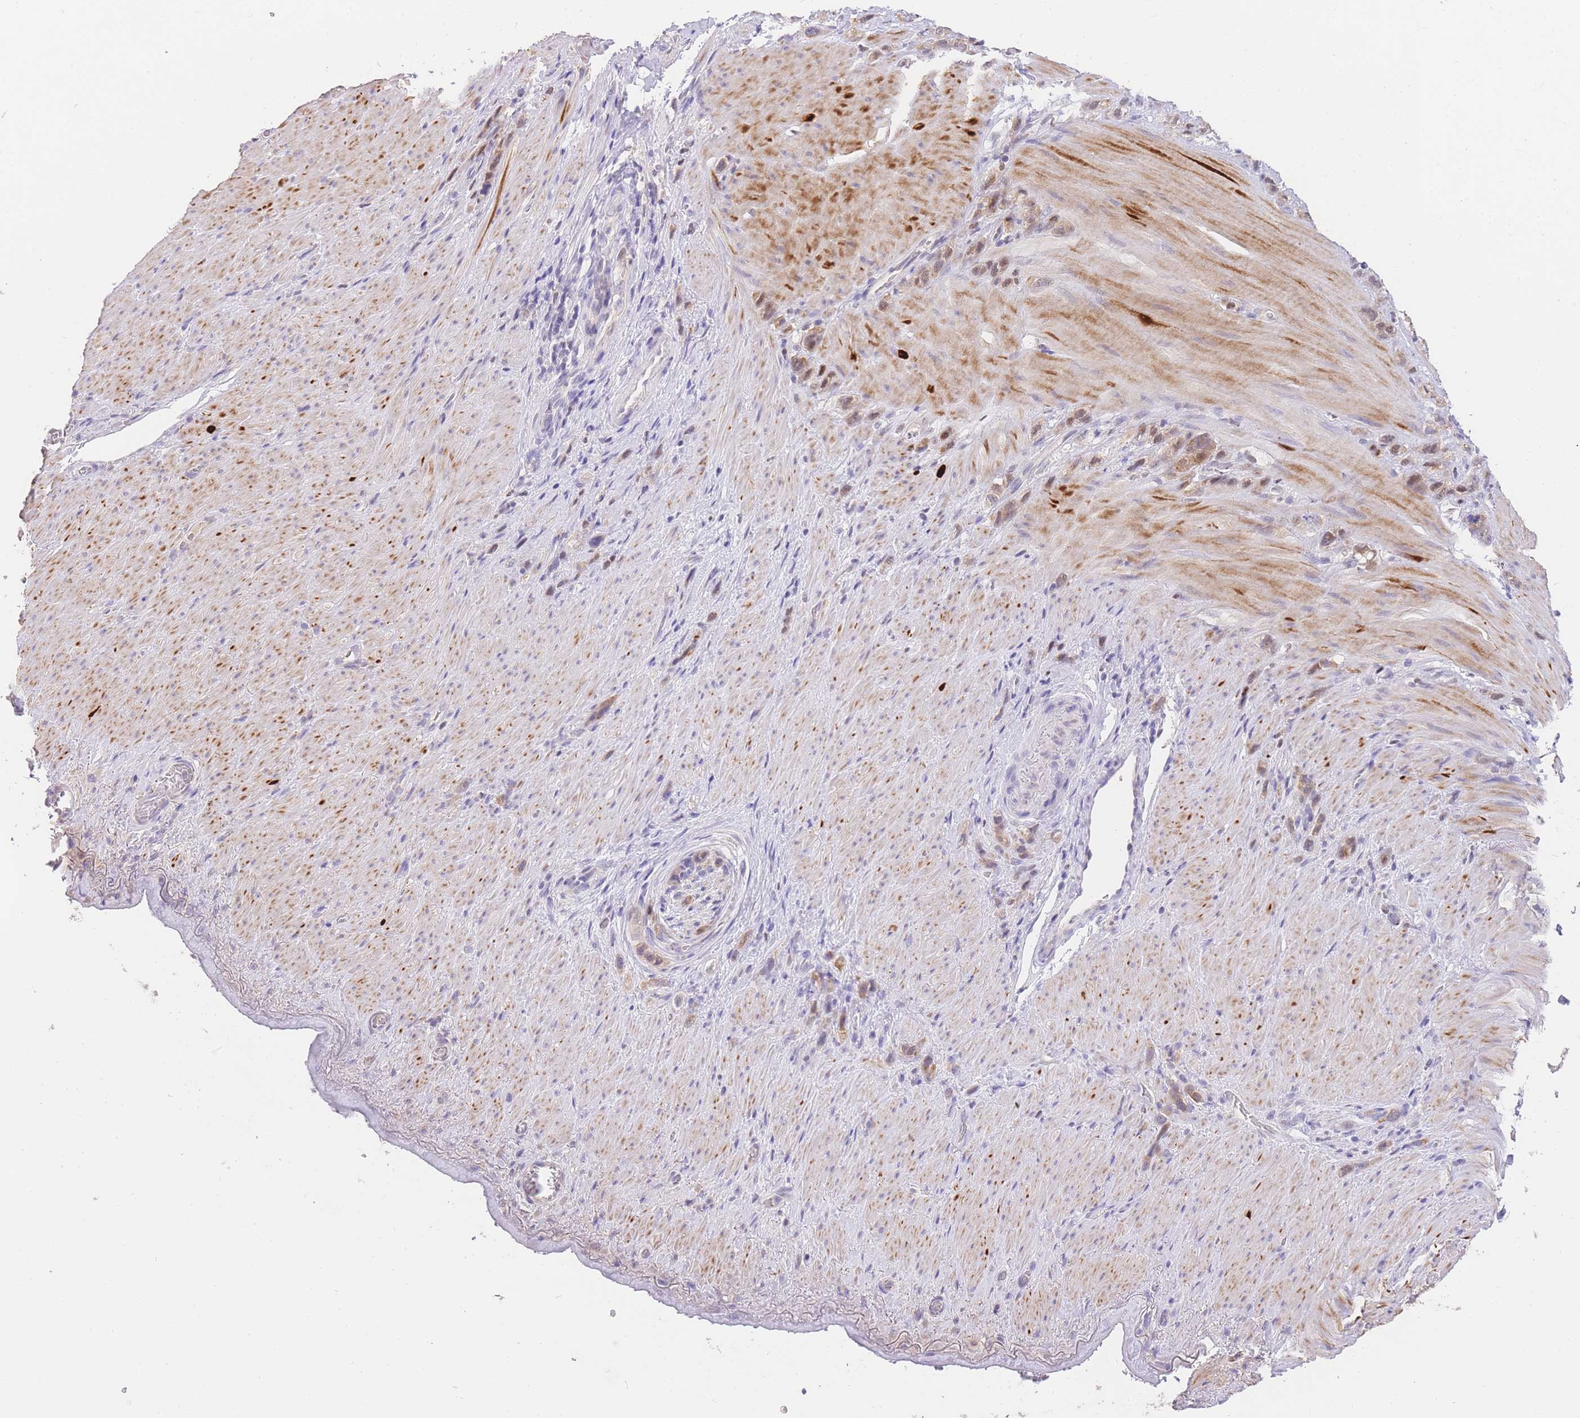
{"staining": {"intensity": "weak", "quantity": ">75%", "location": "nuclear"}, "tissue": "stomach cancer", "cell_type": "Tumor cells", "image_type": "cancer", "snomed": [{"axis": "morphology", "description": "Adenocarcinoma, NOS"}, {"axis": "topography", "description": "Stomach"}], "caption": "This is an image of immunohistochemistry staining of stomach cancer, which shows weak staining in the nuclear of tumor cells.", "gene": "SLC35F2", "patient": {"sex": "female", "age": 65}}